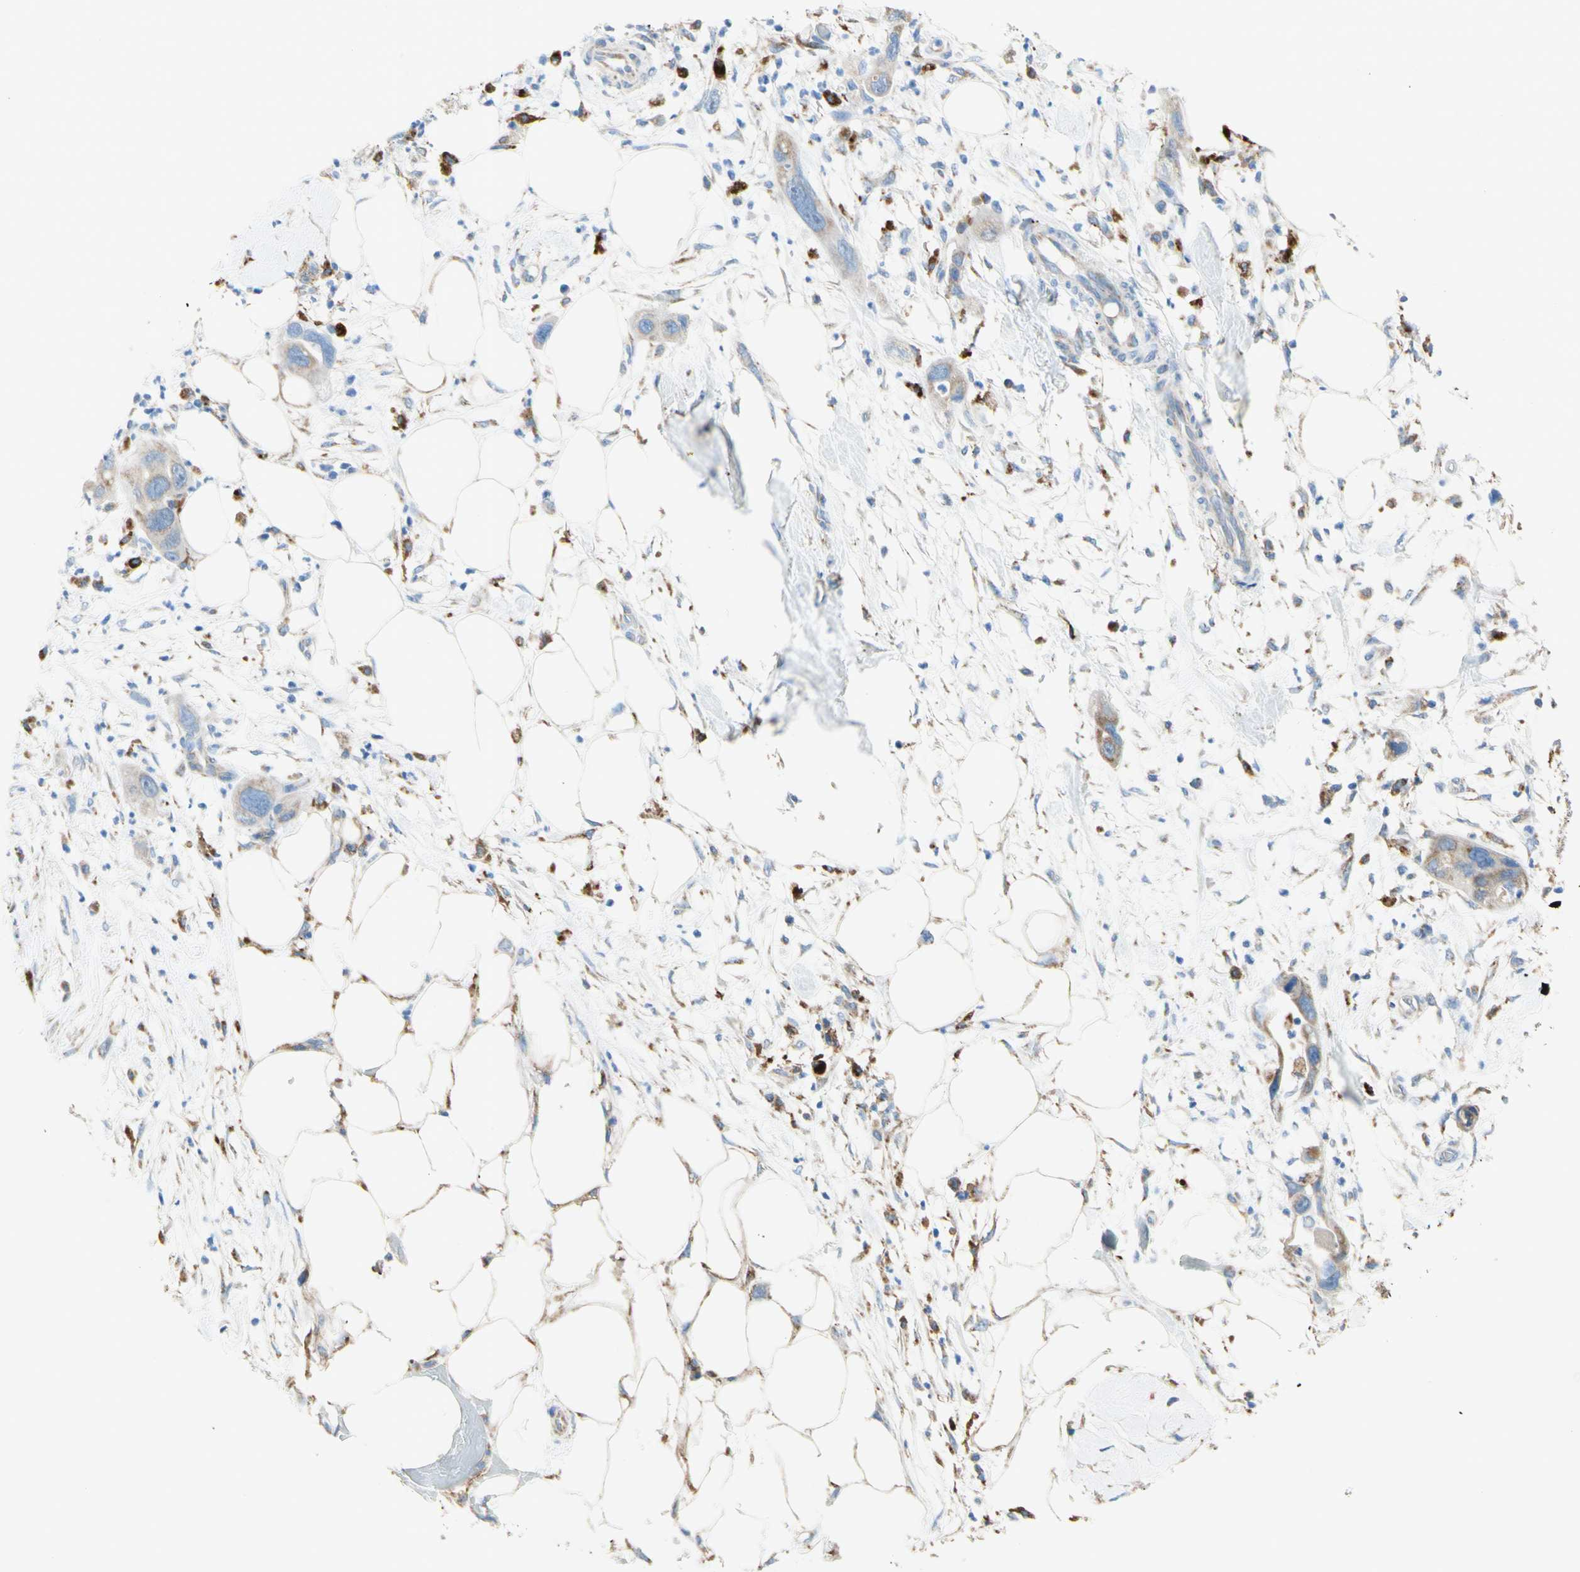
{"staining": {"intensity": "weak", "quantity": ">75%", "location": "cytoplasmic/membranous"}, "tissue": "pancreatic cancer", "cell_type": "Tumor cells", "image_type": "cancer", "snomed": [{"axis": "morphology", "description": "Adenocarcinoma, NOS"}, {"axis": "topography", "description": "Pancreas"}], "caption": "Immunohistochemical staining of pancreatic cancer demonstrates low levels of weak cytoplasmic/membranous staining in about >75% of tumor cells. (DAB IHC, brown staining for protein, blue staining for nuclei).", "gene": "URB2", "patient": {"sex": "female", "age": 71}}